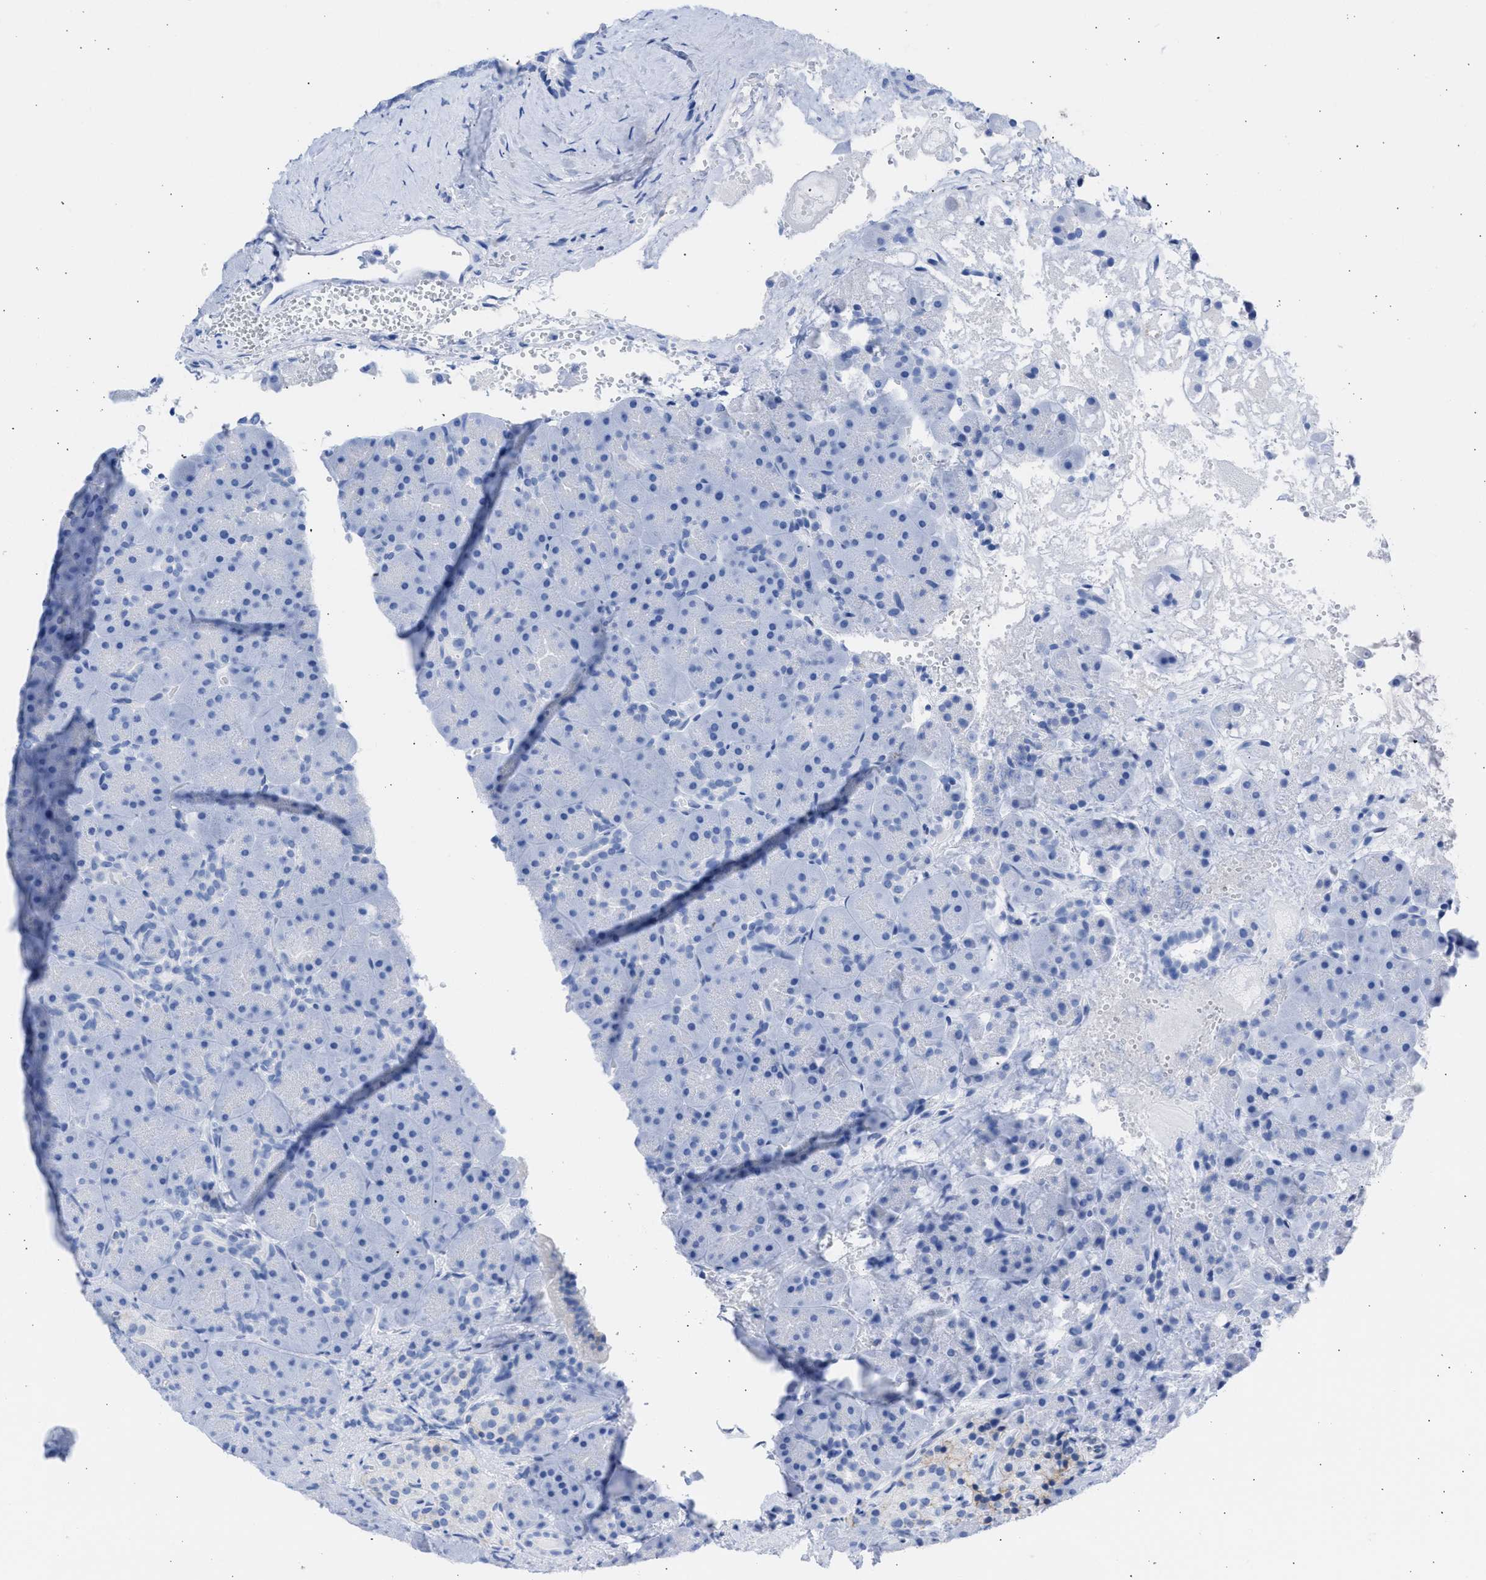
{"staining": {"intensity": "negative", "quantity": "none", "location": "none"}, "tissue": "pancreas", "cell_type": "Exocrine glandular cells", "image_type": "normal", "snomed": [{"axis": "morphology", "description": "Normal tissue, NOS"}, {"axis": "topography", "description": "Pancreas"}], "caption": "Pancreas was stained to show a protein in brown. There is no significant expression in exocrine glandular cells. The staining was performed using DAB to visualize the protein expression in brown, while the nuclei were stained in blue with hematoxylin (Magnification: 20x).", "gene": "RSPH1", "patient": {"sex": "male", "age": 66}}